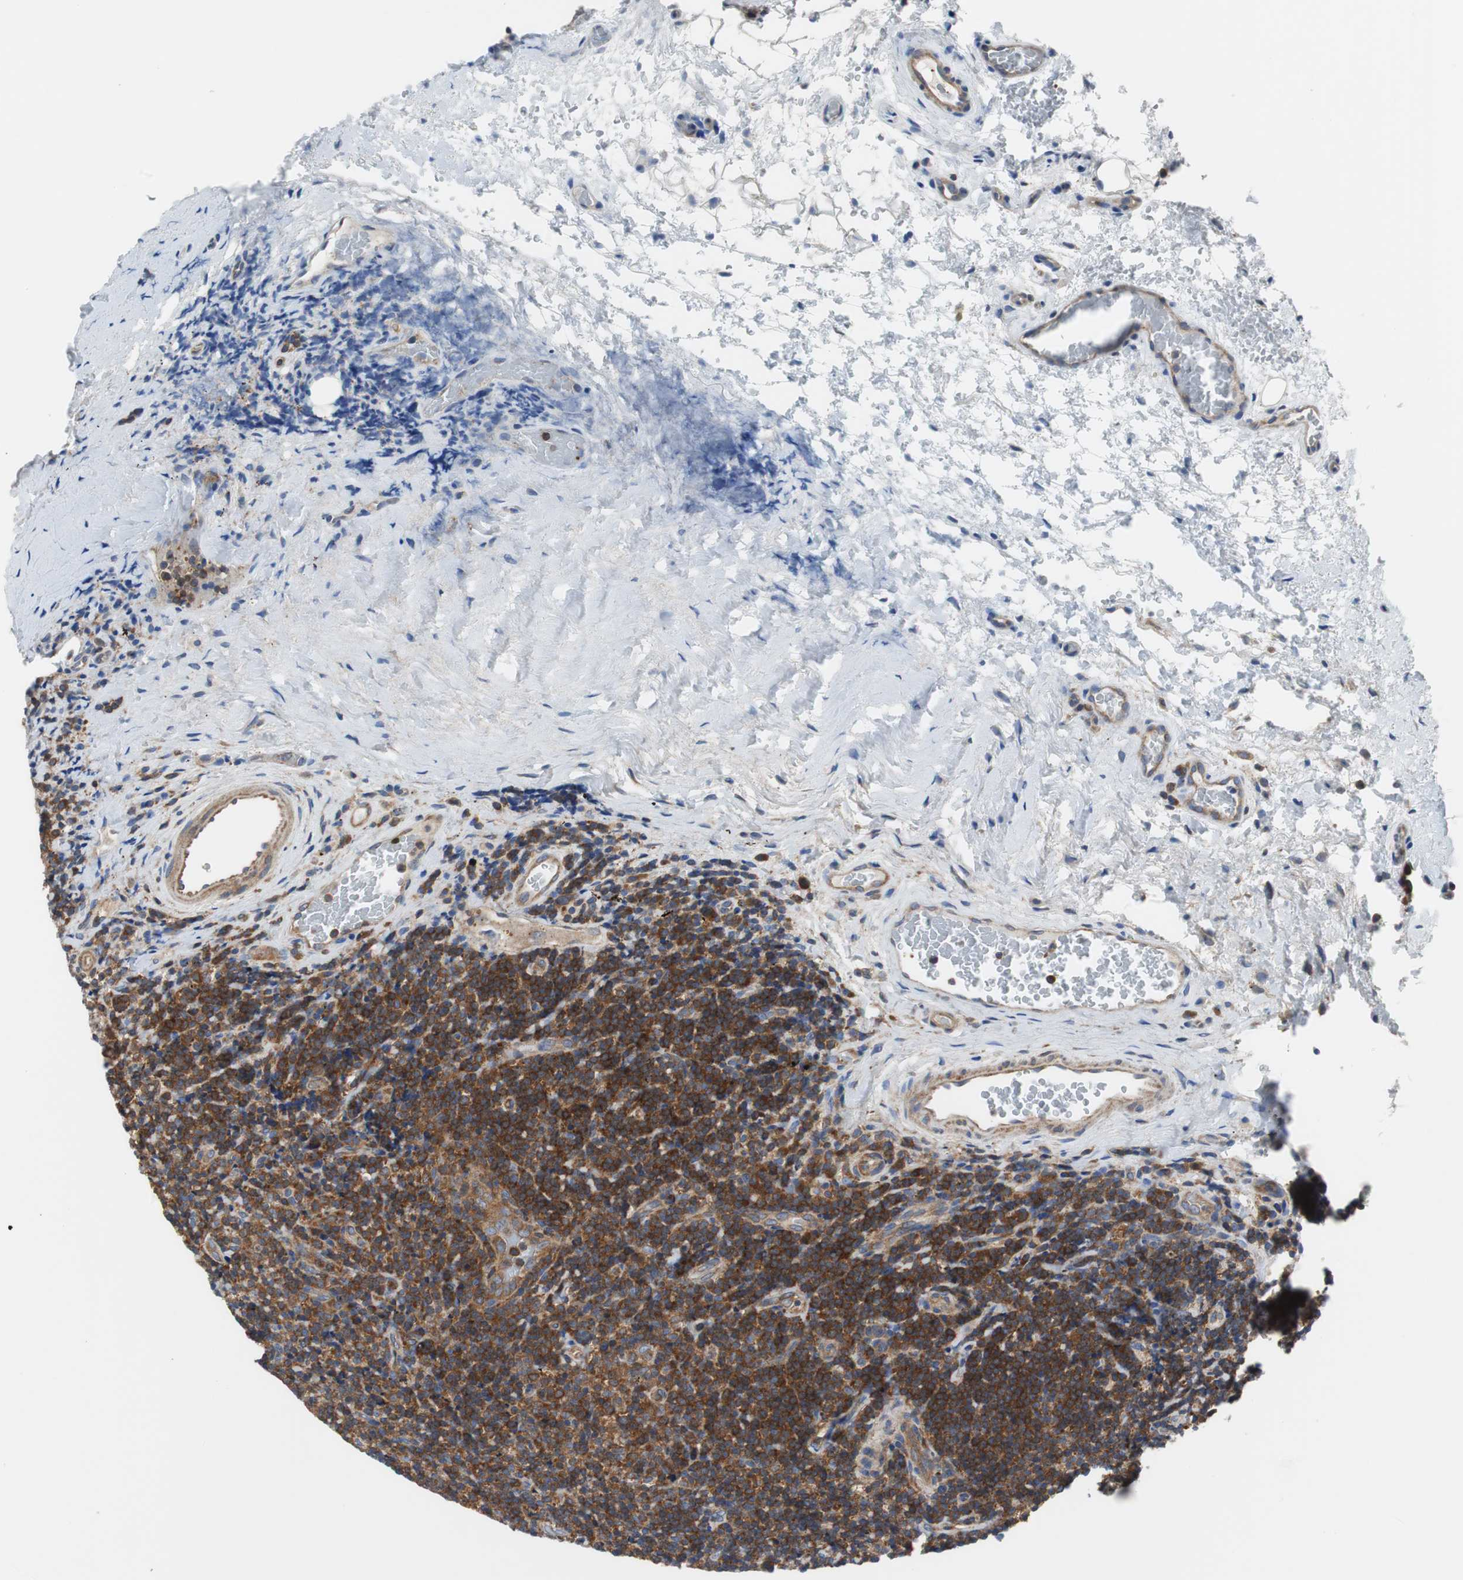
{"staining": {"intensity": "strong", "quantity": ">75%", "location": "cytoplasmic/membranous"}, "tissue": "lymphoma", "cell_type": "Tumor cells", "image_type": "cancer", "snomed": [{"axis": "morphology", "description": "Malignant lymphoma, non-Hodgkin's type, High grade"}, {"axis": "topography", "description": "Tonsil"}], "caption": "IHC image of neoplastic tissue: high-grade malignant lymphoma, non-Hodgkin's type stained using immunohistochemistry displays high levels of strong protein expression localized specifically in the cytoplasmic/membranous of tumor cells, appearing as a cytoplasmic/membranous brown color.", "gene": "BRAF", "patient": {"sex": "female", "age": 36}}